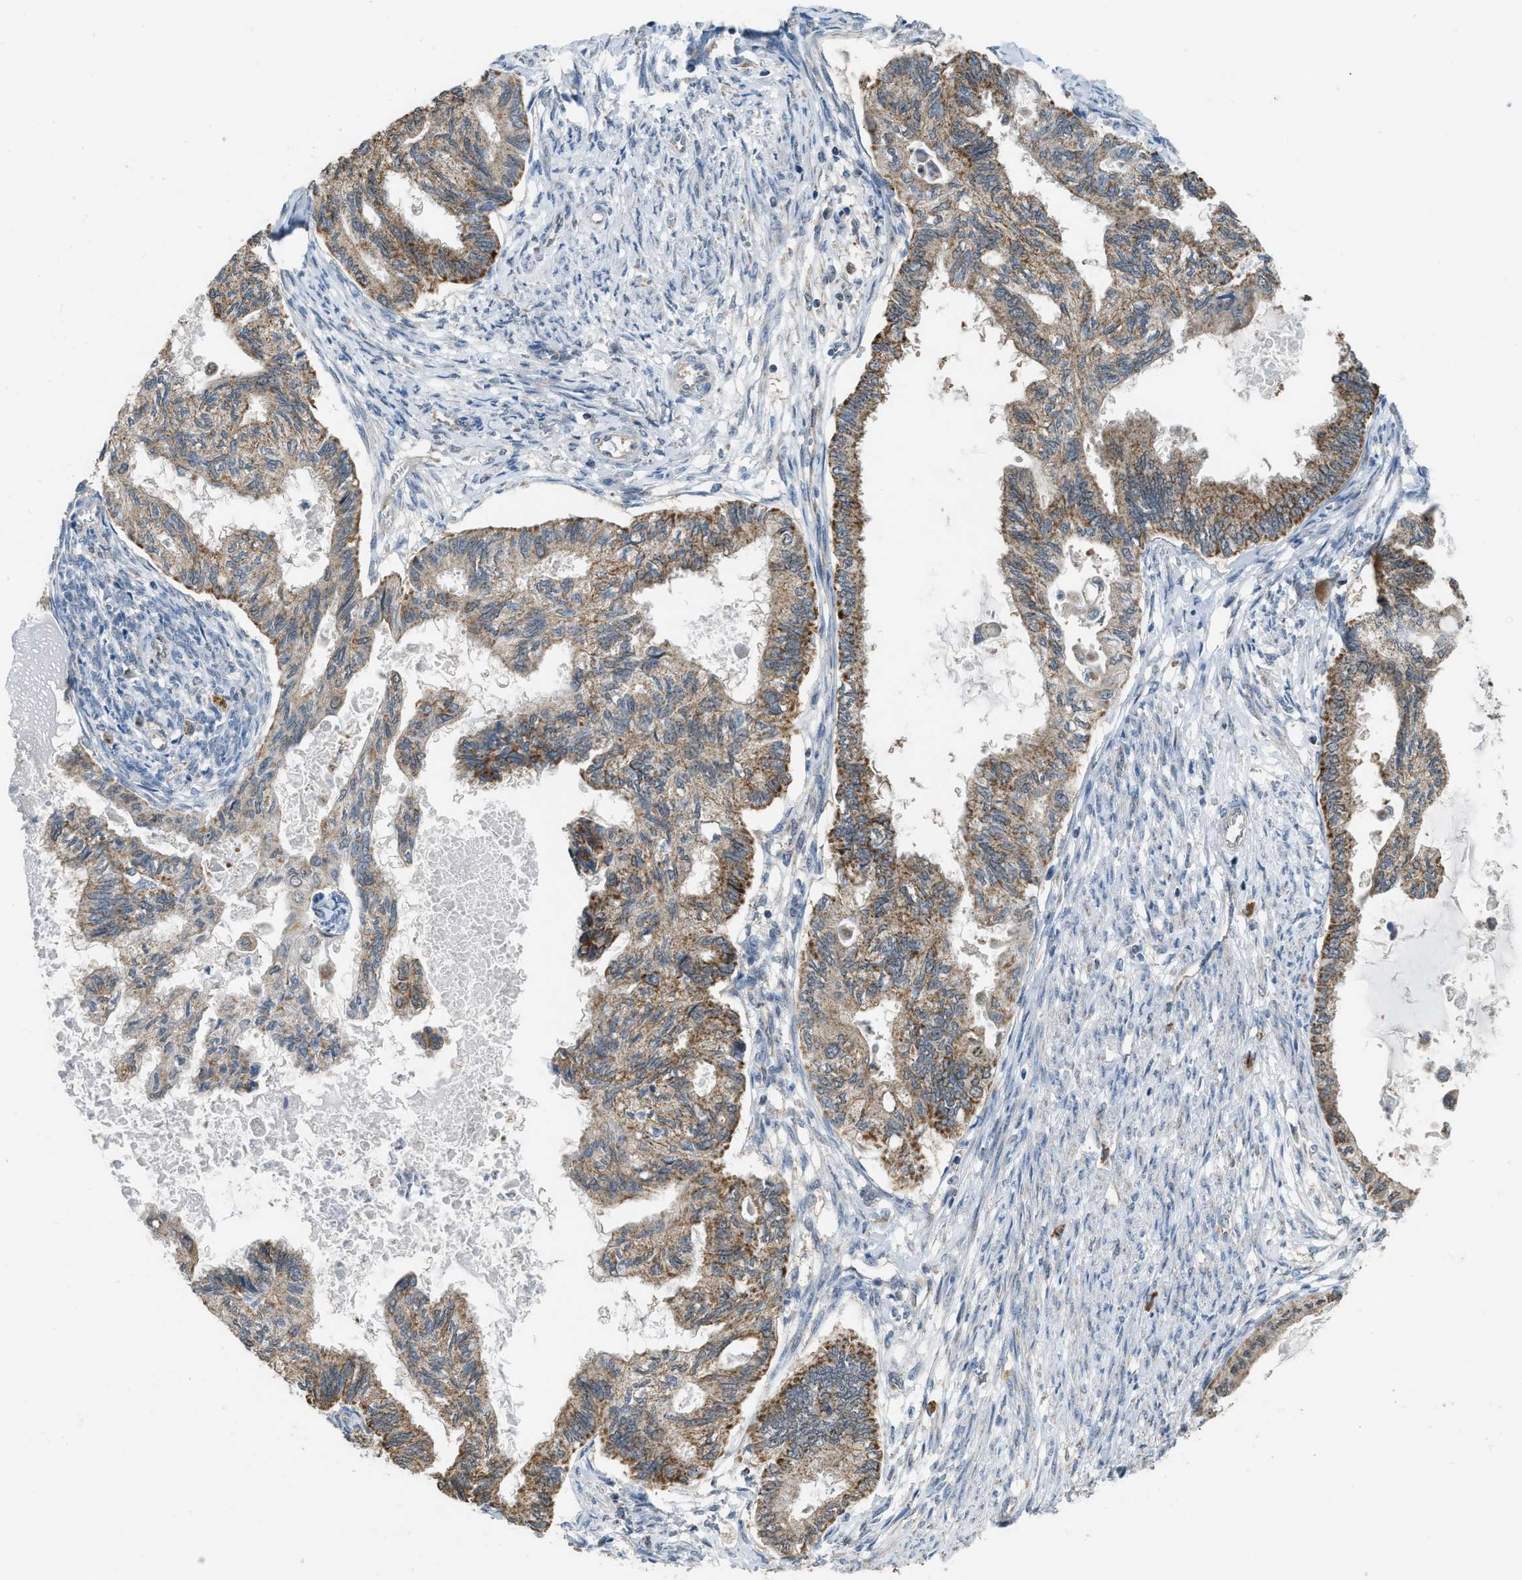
{"staining": {"intensity": "moderate", "quantity": ">75%", "location": "cytoplasmic/membranous"}, "tissue": "cervical cancer", "cell_type": "Tumor cells", "image_type": "cancer", "snomed": [{"axis": "morphology", "description": "Normal tissue, NOS"}, {"axis": "morphology", "description": "Adenocarcinoma, NOS"}, {"axis": "topography", "description": "Cervix"}, {"axis": "topography", "description": "Endometrium"}], "caption": "A micrograph of human cervical cancer (adenocarcinoma) stained for a protein reveals moderate cytoplasmic/membranous brown staining in tumor cells. Ihc stains the protein of interest in brown and the nuclei are stained blue.", "gene": "ETFB", "patient": {"sex": "female", "age": 86}}